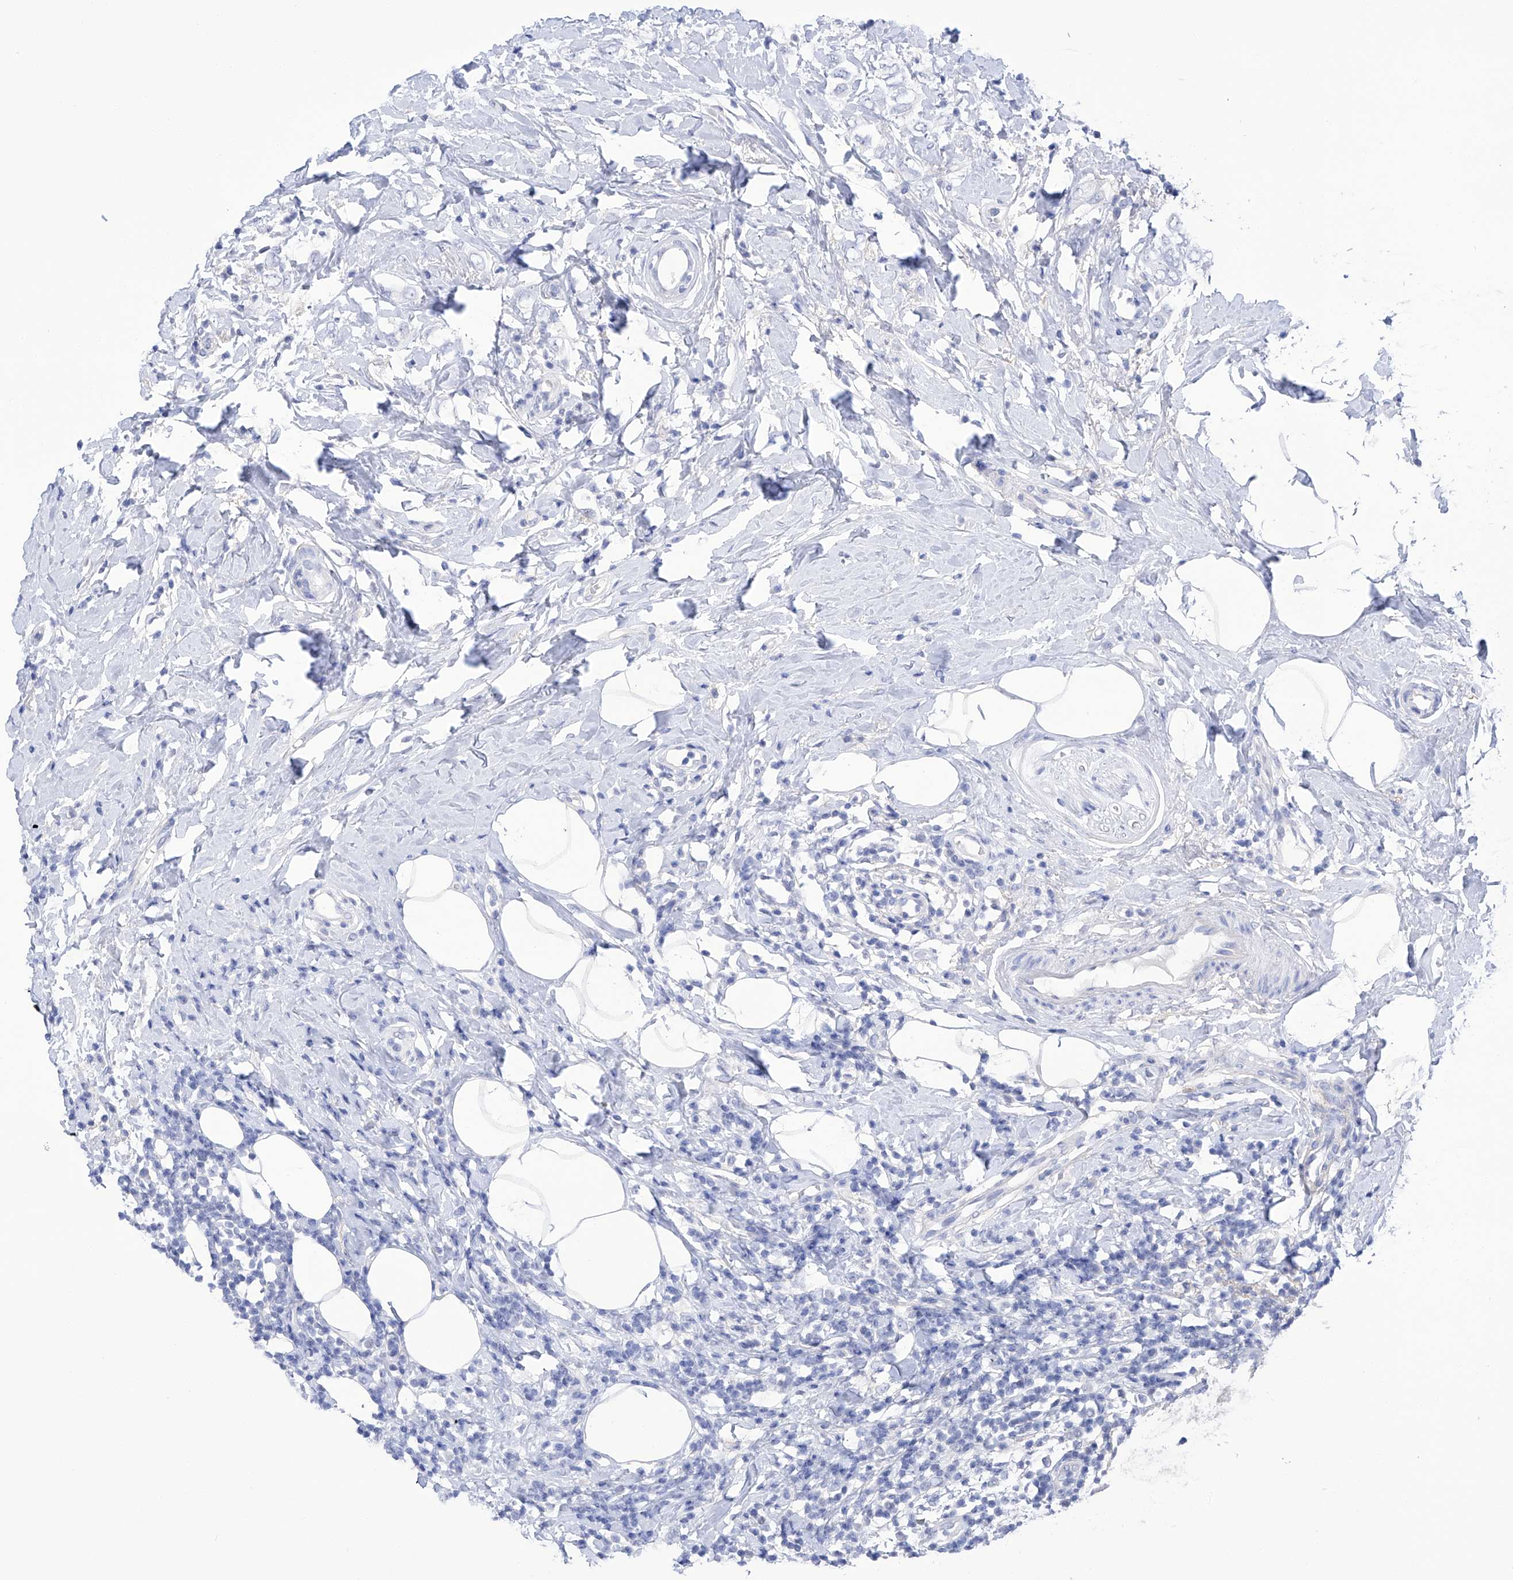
{"staining": {"intensity": "negative", "quantity": "none", "location": "none"}, "tissue": "breast cancer", "cell_type": "Tumor cells", "image_type": "cancer", "snomed": [{"axis": "morphology", "description": "Lobular carcinoma"}, {"axis": "topography", "description": "Breast"}], "caption": "An image of breast lobular carcinoma stained for a protein shows no brown staining in tumor cells.", "gene": "FLG", "patient": {"sex": "female", "age": 47}}